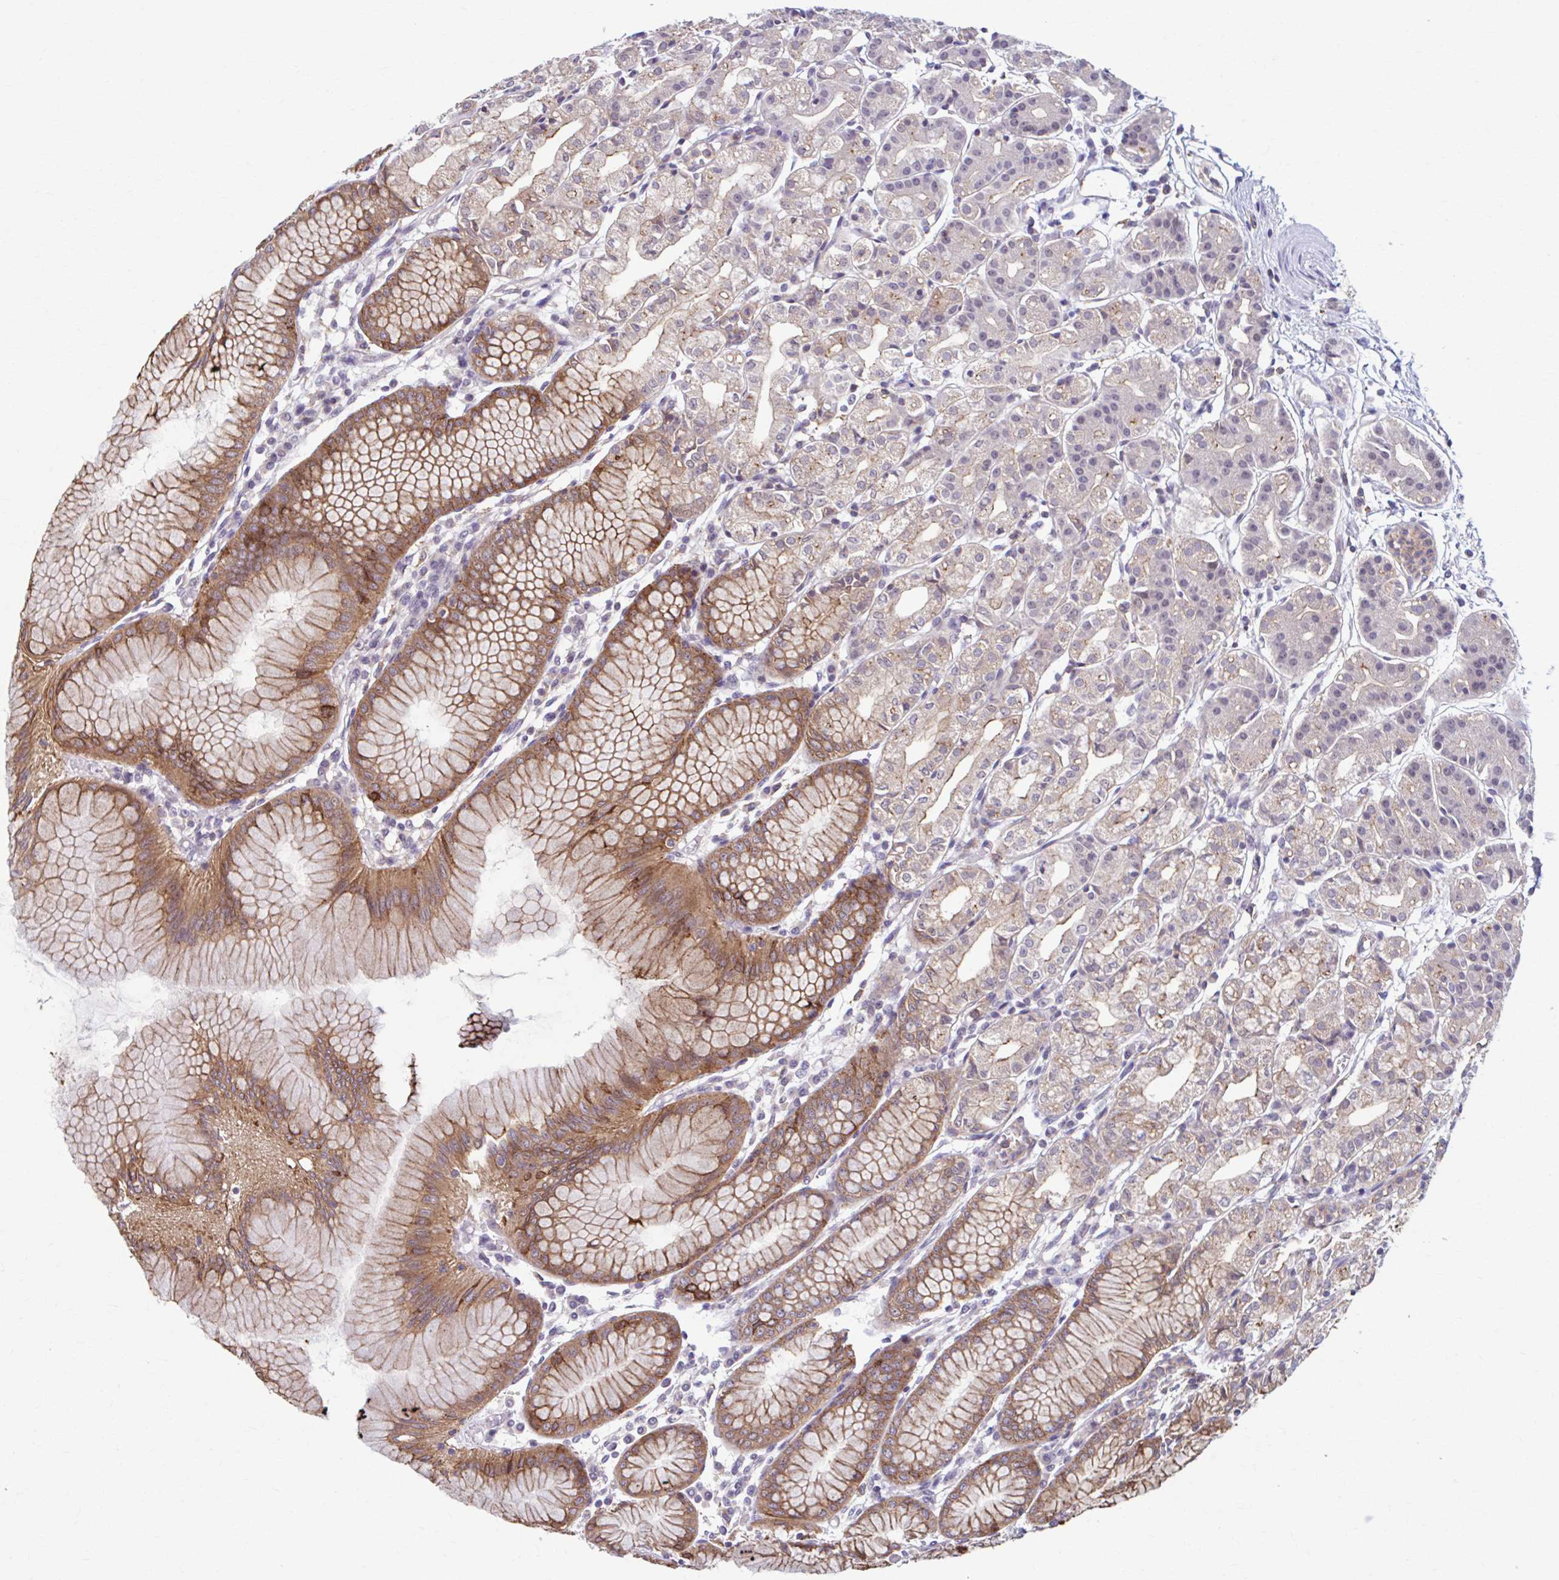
{"staining": {"intensity": "moderate", "quantity": "25%-75%", "location": "cytoplasmic/membranous"}, "tissue": "stomach", "cell_type": "Glandular cells", "image_type": "normal", "snomed": [{"axis": "morphology", "description": "Normal tissue, NOS"}, {"axis": "topography", "description": "Stomach"}], "caption": "A high-resolution photomicrograph shows immunohistochemistry (IHC) staining of benign stomach, which shows moderate cytoplasmic/membranous positivity in approximately 25%-75% of glandular cells. (DAB (3,3'-diaminobenzidine) IHC with brightfield microscopy, high magnification).", "gene": "ADAT3", "patient": {"sex": "female", "age": 57}}